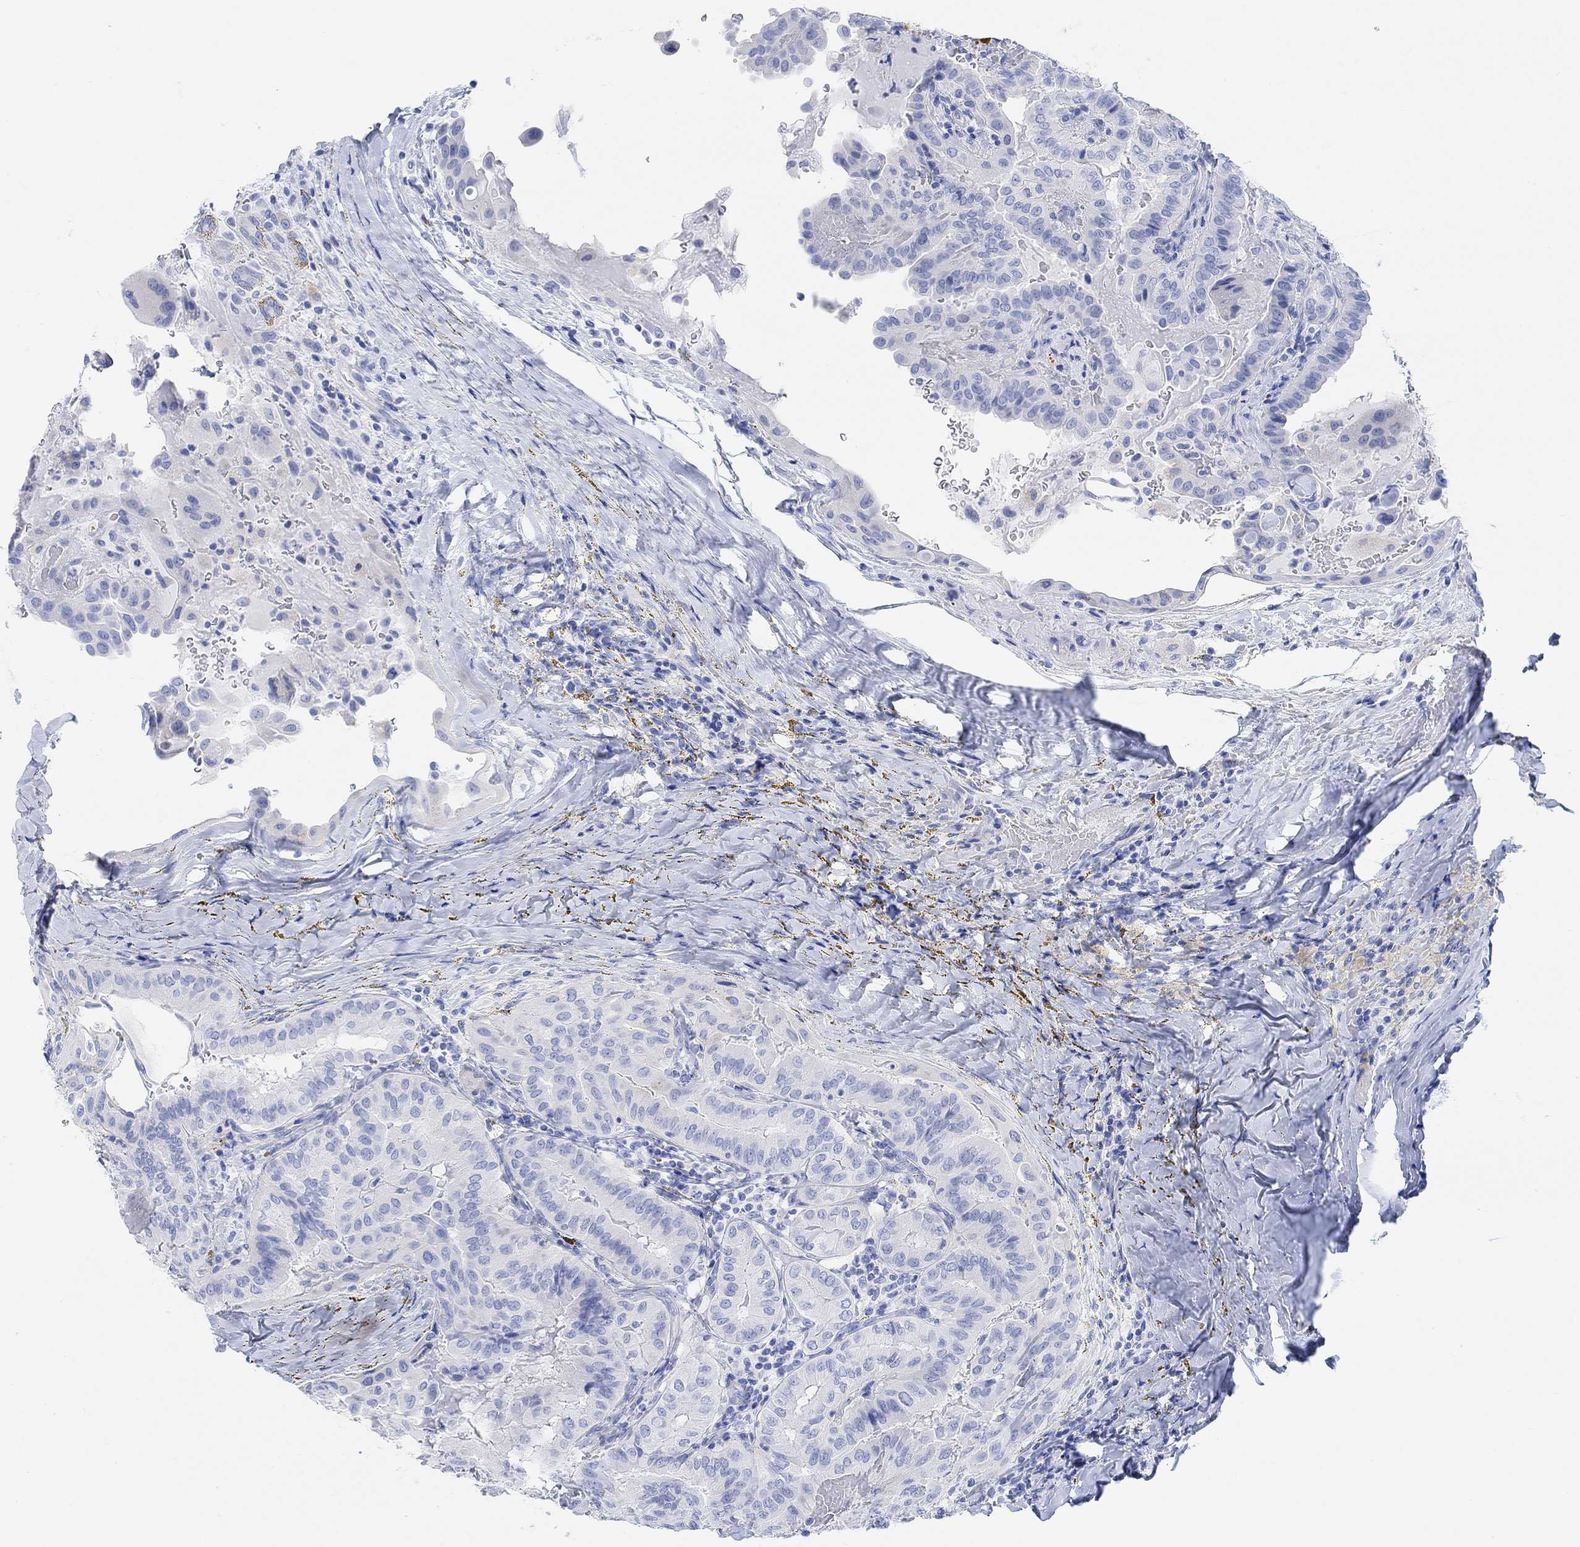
{"staining": {"intensity": "negative", "quantity": "none", "location": "none"}, "tissue": "thyroid cancer", "cell_type": "Tumor cells", "image_type": "cancer", "snomed": [{"axis": "morphology", "description": "Papillary adenocarcinoma, NOS"}, {"axis": "topography", "description": "Thyroid gland"}], "caption": "High power microscopy image of an IHC histopathology image of thyroid papillary adenocarcinoma, revealing no significant positivity in tumor cells.", "gene": "ANKRD33", "patient": {"sex": "female", "age": 68}}